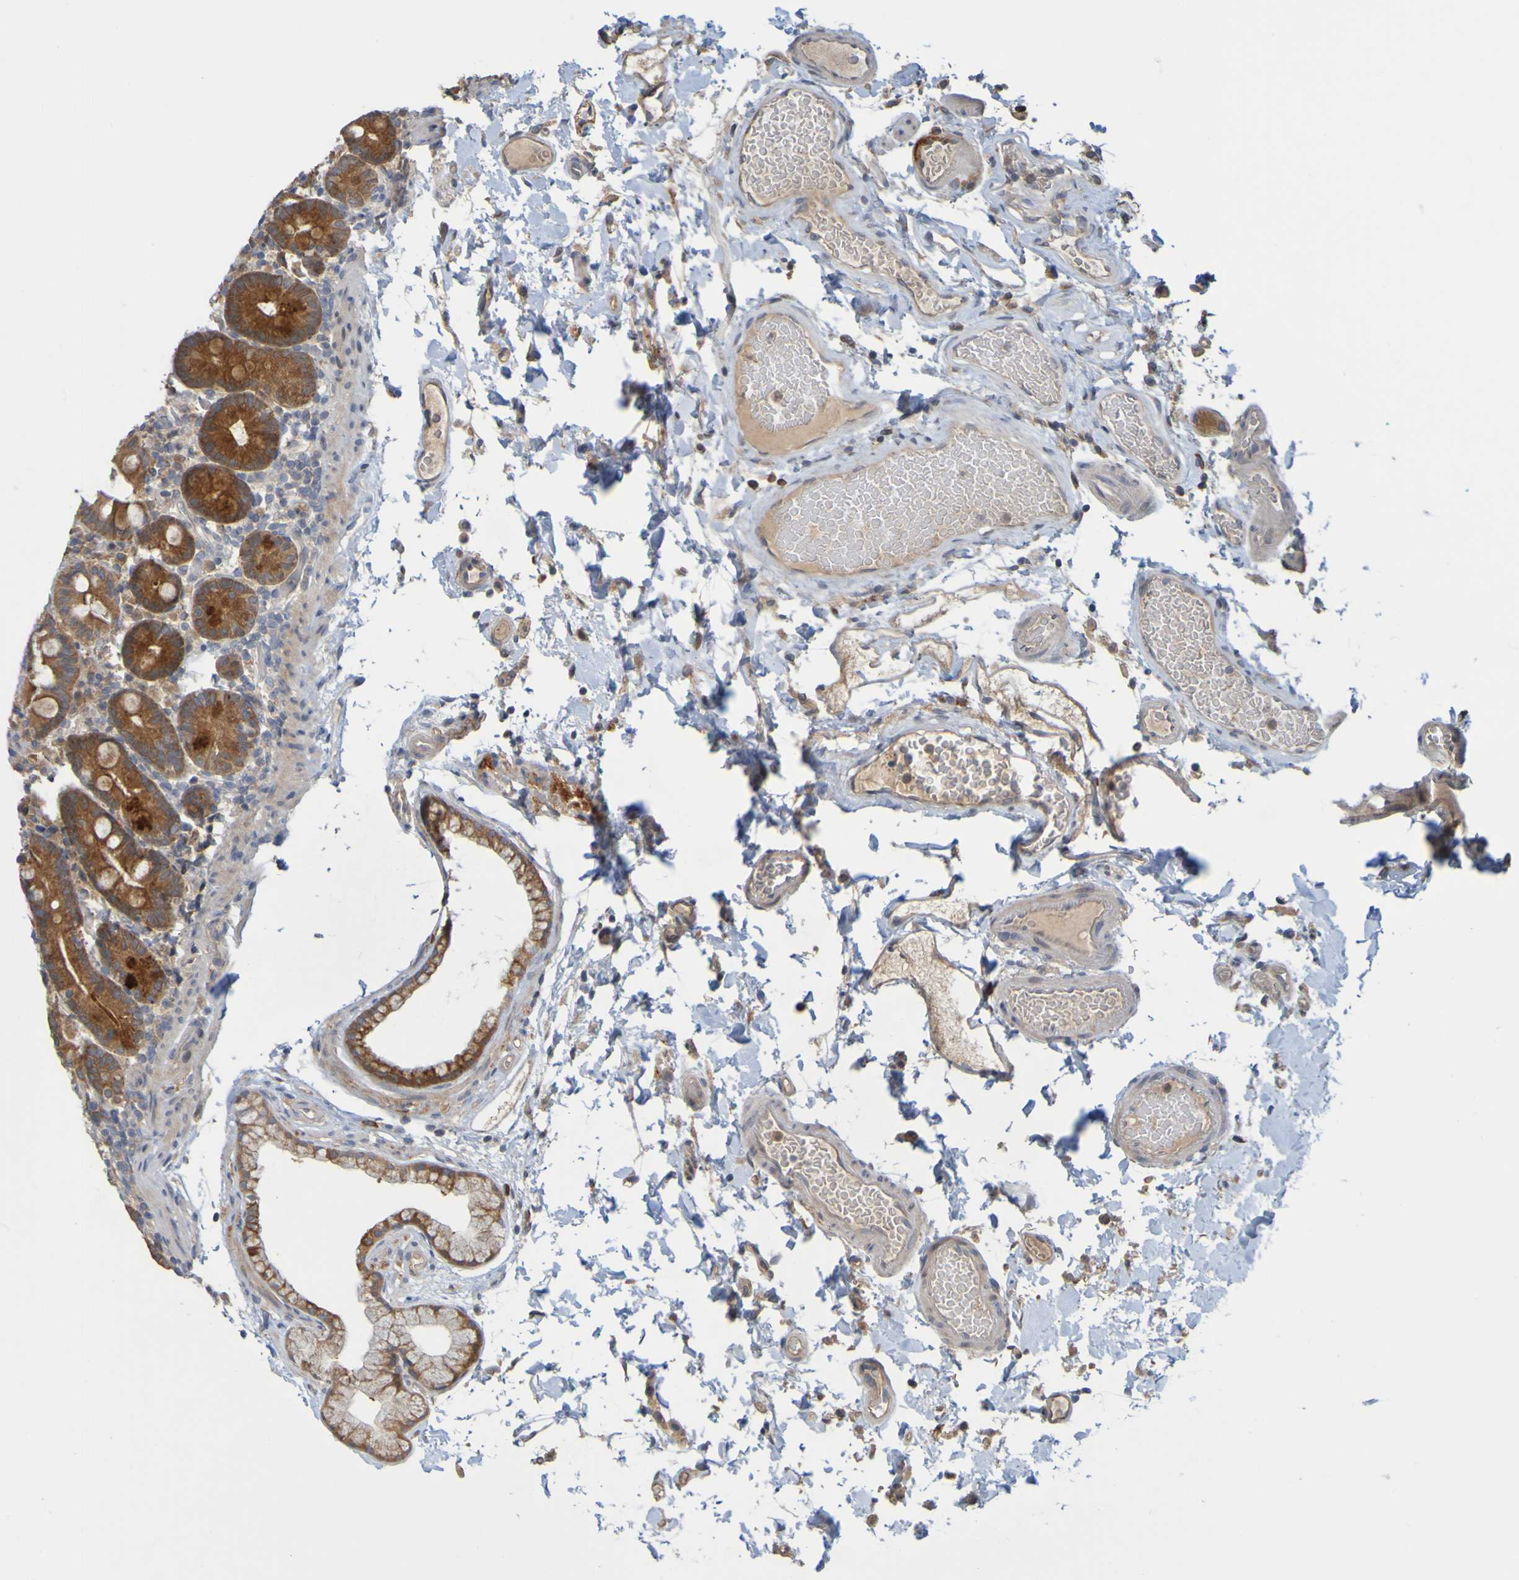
{"staining": {"intensity": "strong", "quantity": ">75%", "location": "cytoplasmic/membranous"}, "tissue": "duodenum", "cell_type": "Glandular cells", "image_type": "normal", "snomed": [{"axis": "morphology", "description": "Normal tissue, NOS"}, {"axis": "topography", "description": "Small intestine, NOS"}], "caption": "Immunohistochemistry (IHC) of normal duodenum demonstrates high levels of strong cytoplasmic/membranous positivity in about >75% of glandular cells.", "gene": "NAV2", "patient": {"sex": "female", "age": 71}}